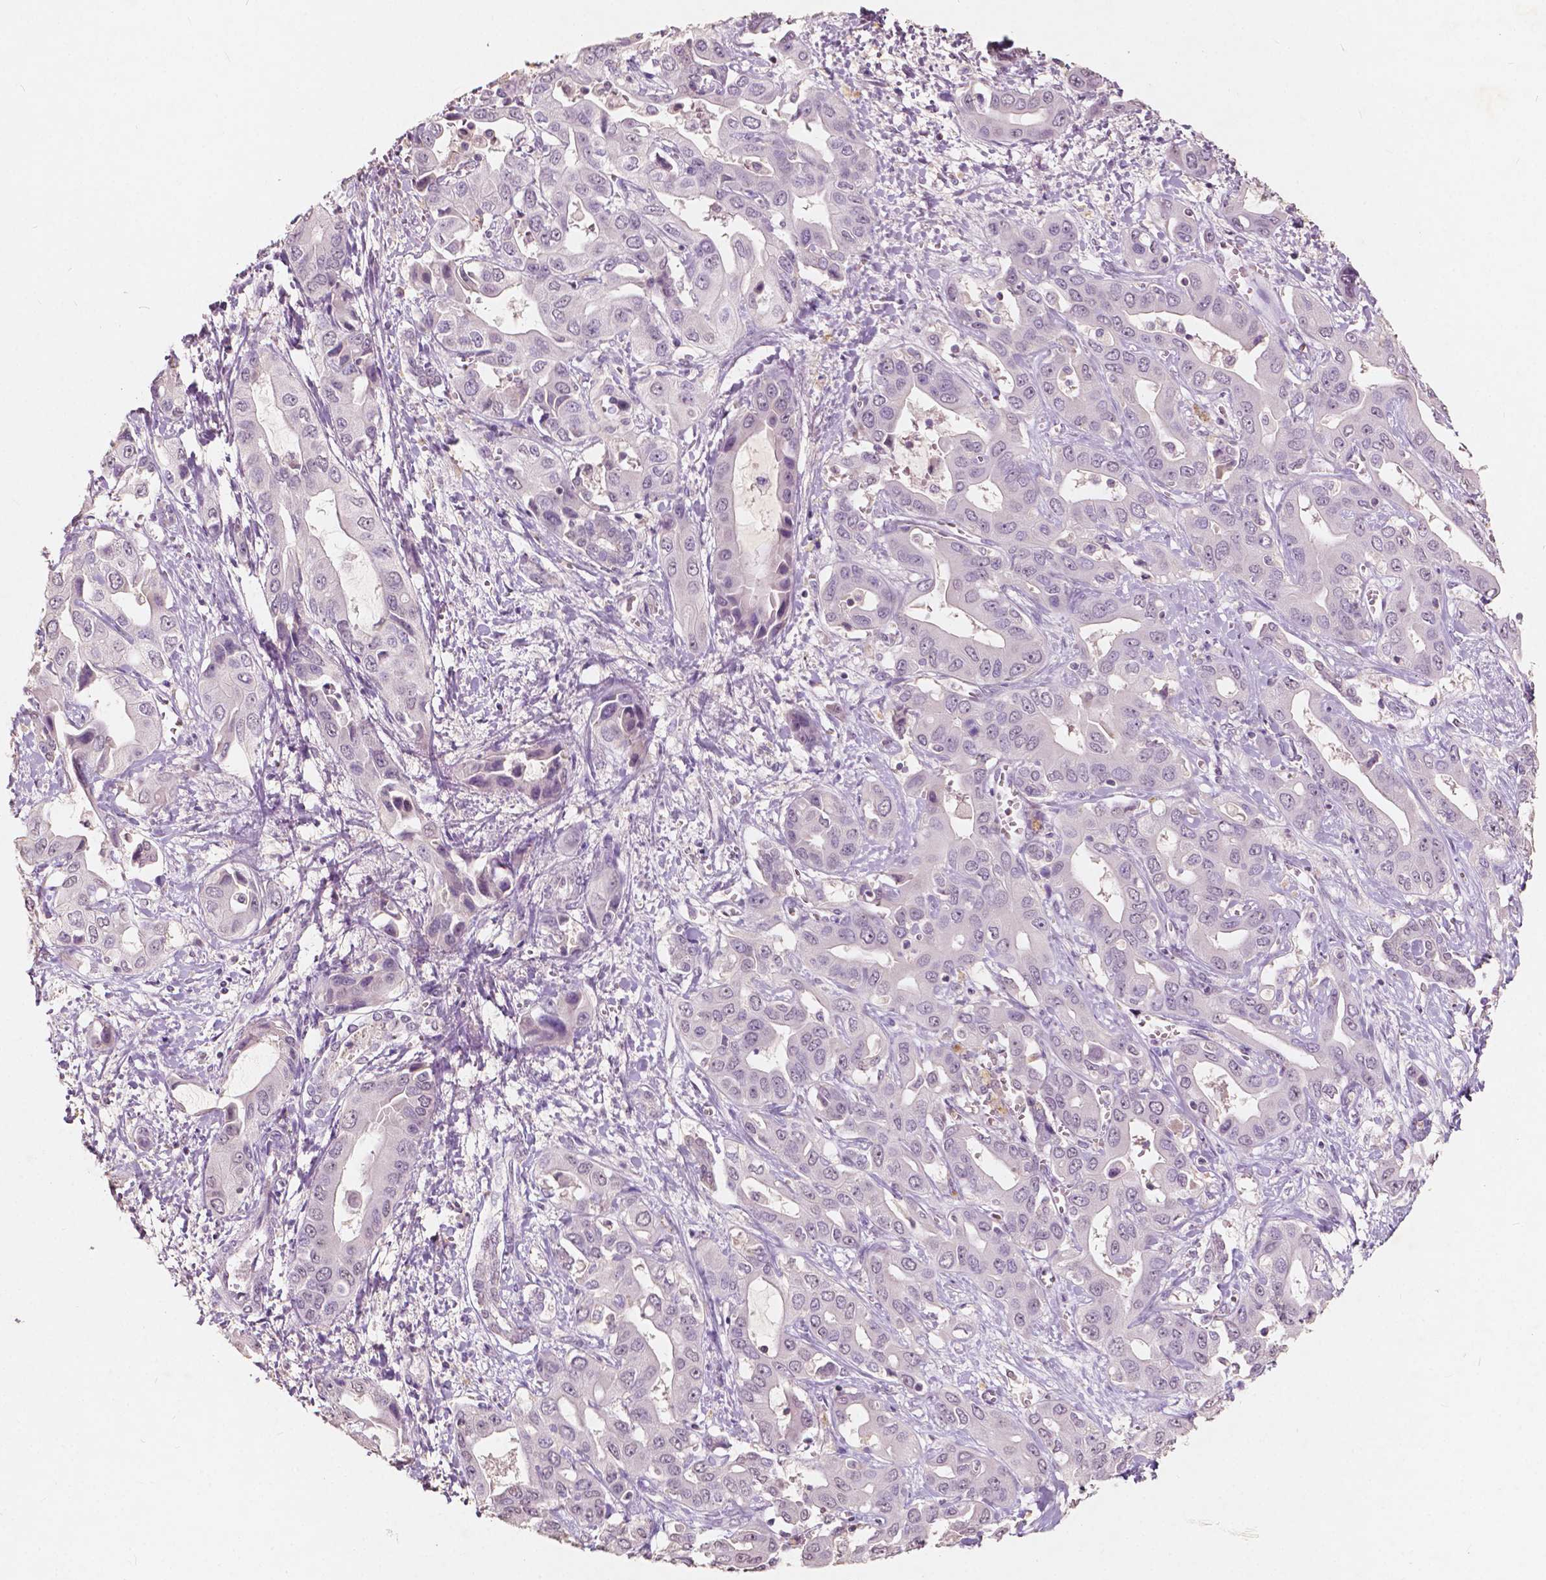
{"staining": {"intensity": "negative", "quantity": "none", "location": "none"}, "tissue": "liver cancer", "cell_type": "Tumor cells", "image_type": "cancer", "snomed": [{"axis": "morphology", "description": "Cholangiocarcinoma"}, {"axis": "topography", "description": "Liver"}], "caption": "Image shows no protein staining in tumor cells of liver cancer (cholangiocarcinoma) tissue.", "gene": "SOX15", "patient": {"sex": "female", "age": 52}}